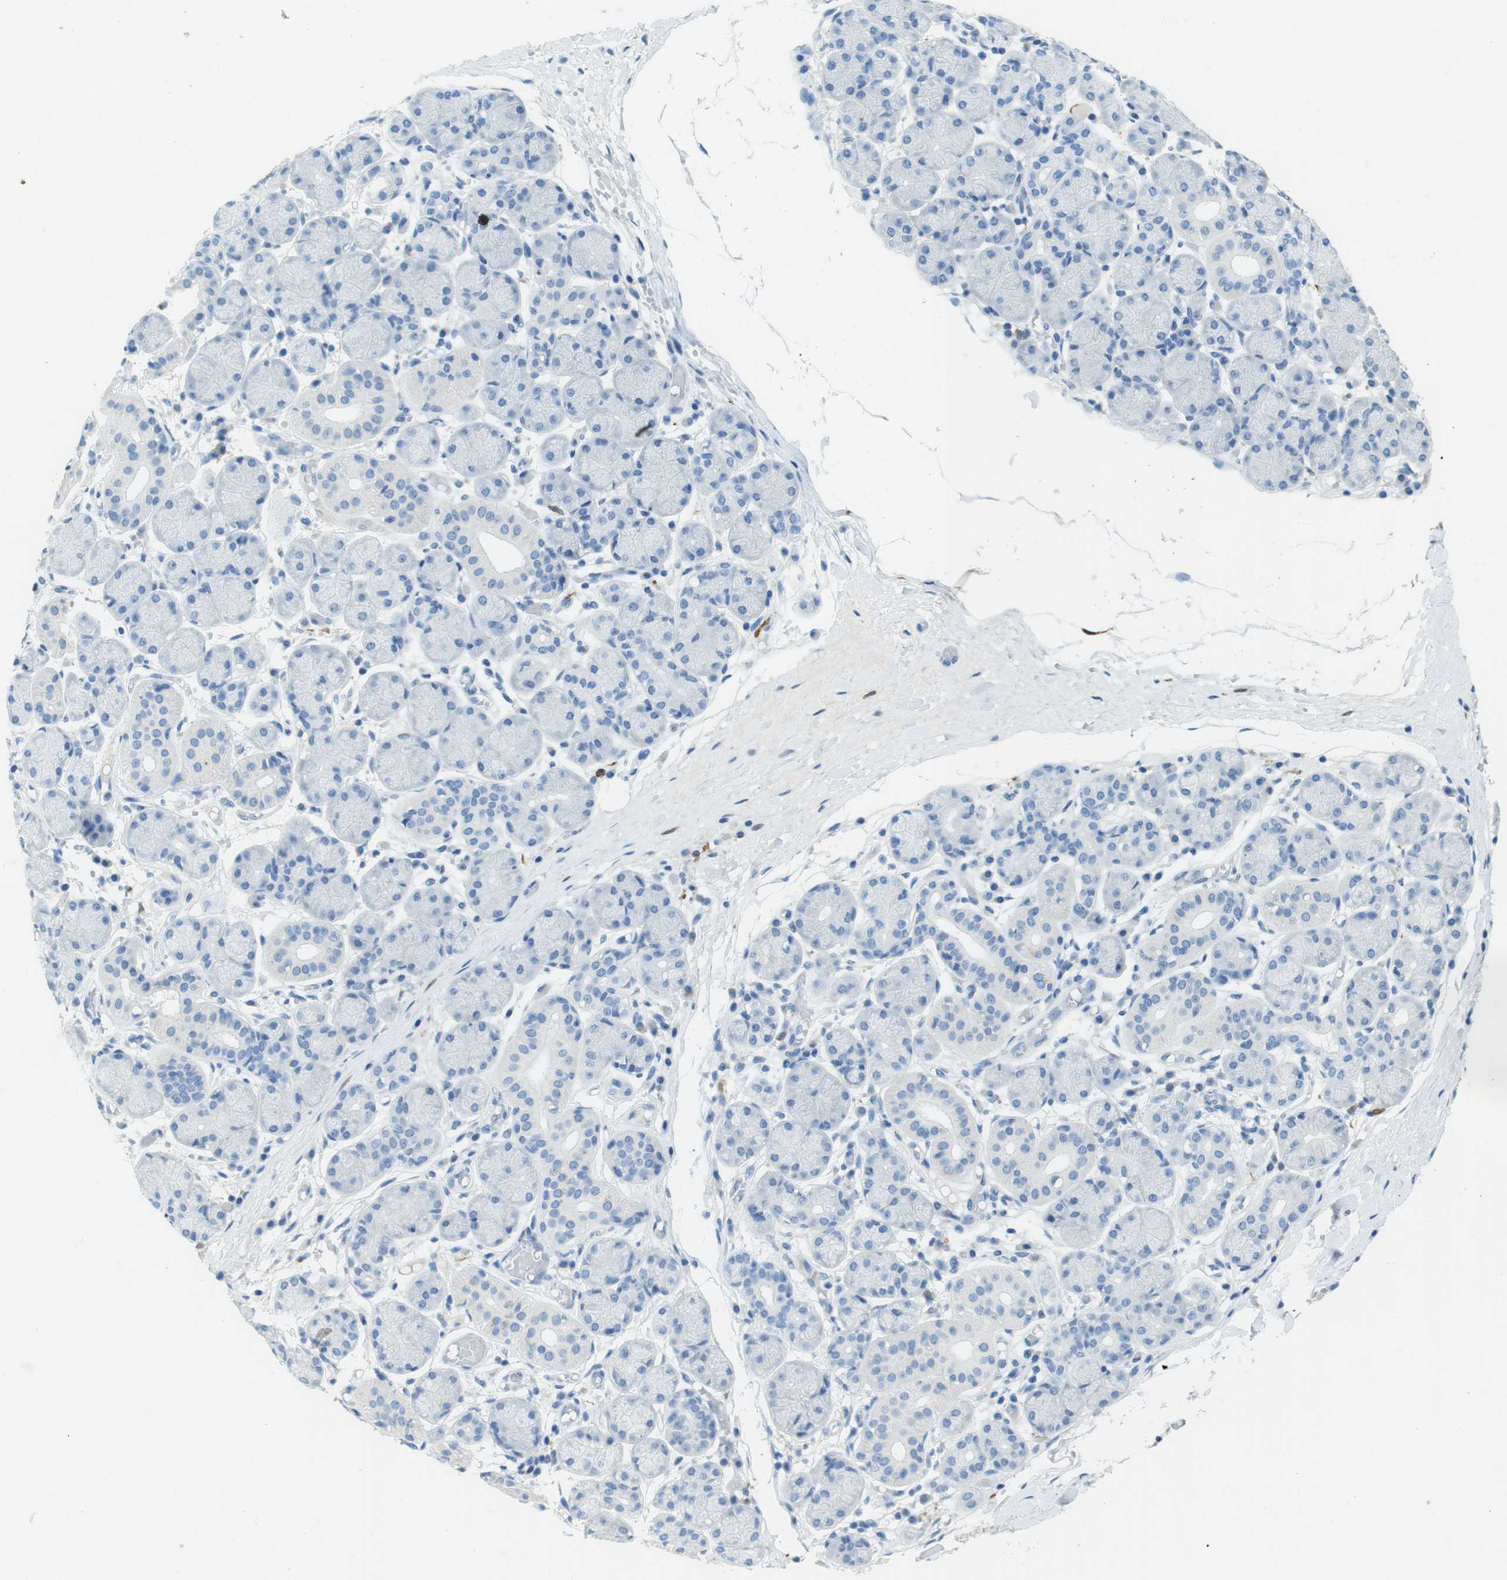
{"staining": {"intensity": "negative", "quantity": "none", "location": "none"}, "tissue": "salivary gland", "cell_type": "Glandular cells", "image_type": "normal", "snomed": [{"axis": "morphology", "description": "Normal tissue, NOS"}, {"axis": "topography", "description": "Salivary gland"}], "caption": "An immunohistochemistry photomicrograph of normal salivary gland is shown. There is no staining in glandular cells of salivary gland.", "gene": "CD320", "patient": {"sex": "female", "age": 24}}